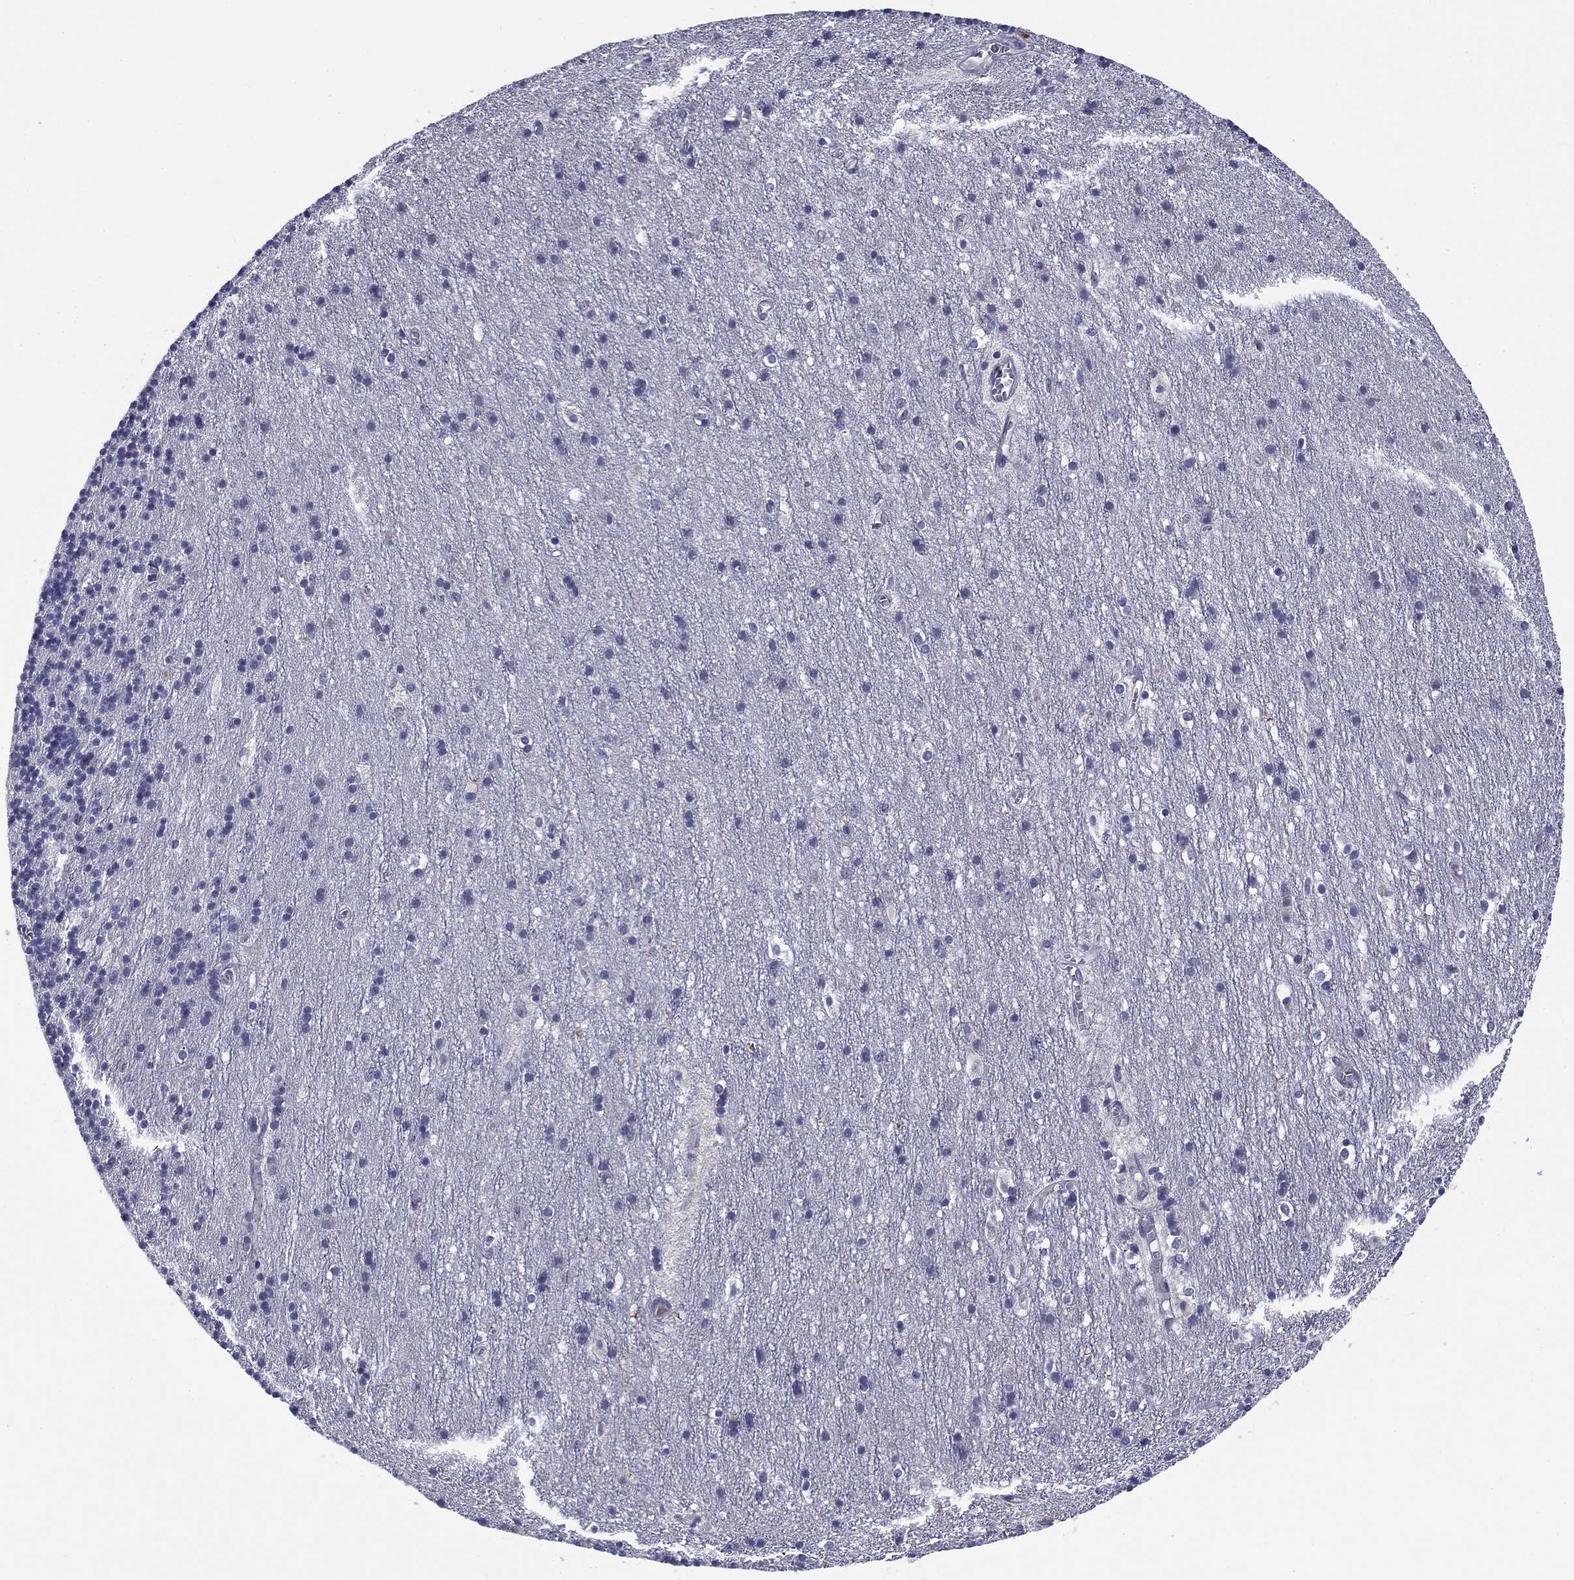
{"staining": {"intensity": "negative", "quantity": "none", "location": "none"}, "tissue": "cerebellum", "cell_type": "Cells in granular layer", "image_type": "normal", "snomed": [{"axis": "morphology", "description": "Normal tissue, NOS"}, {"axis": "topography", "description": "Cerebellum"}], "caption": "Immunohistochemistry micrograph of benign human cerebellum stained for a protein (brown), which demonstrates no positivity in cells in granular layer.", "gene": "REXO5", "patient": {"sex": "male", "age": 70}}